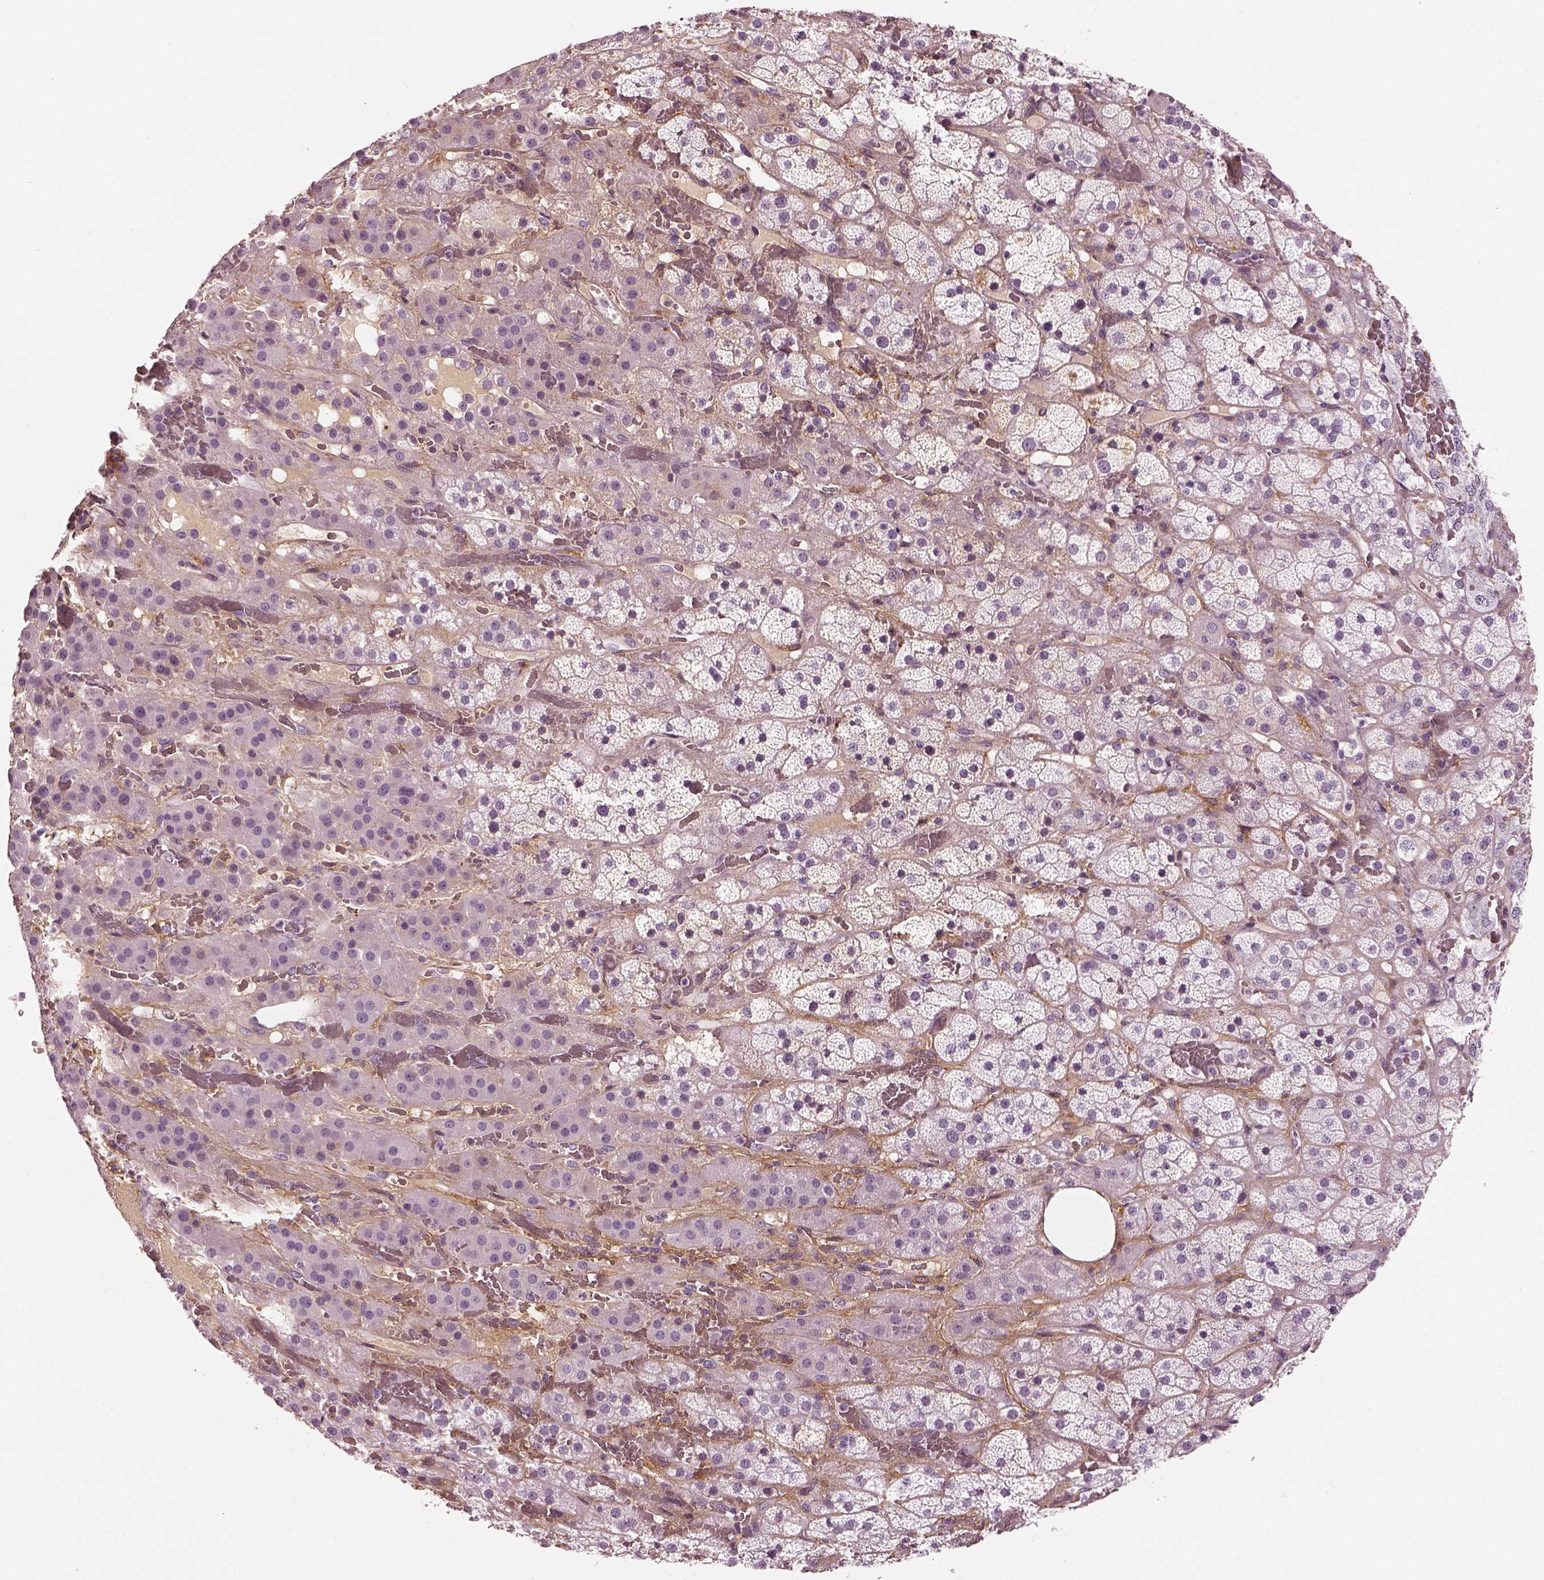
{"staining": {"intensity": "negative", "quantity": "none", "location": "none"}, "tissue": "adrenal gland", "cell_type": "Glandular cells", "image_type": "normal", "snomed": [{"axis": "morphology", "description": "Normal tissue, NOS"}, {"axis": "topography", "description": "Adrenal gland"}], "caption": "Protein analysis of unremarkable adrenal gland demonstrates no significant positivity in glandular cells. Brightfield microscopy of immunohistochemistry (IHC) stained with DAB (brown) and hematoxylin (blue), captured at high magnification.", "gene": "TRIM69", "patient": {"sex": "male", "age": 57}}